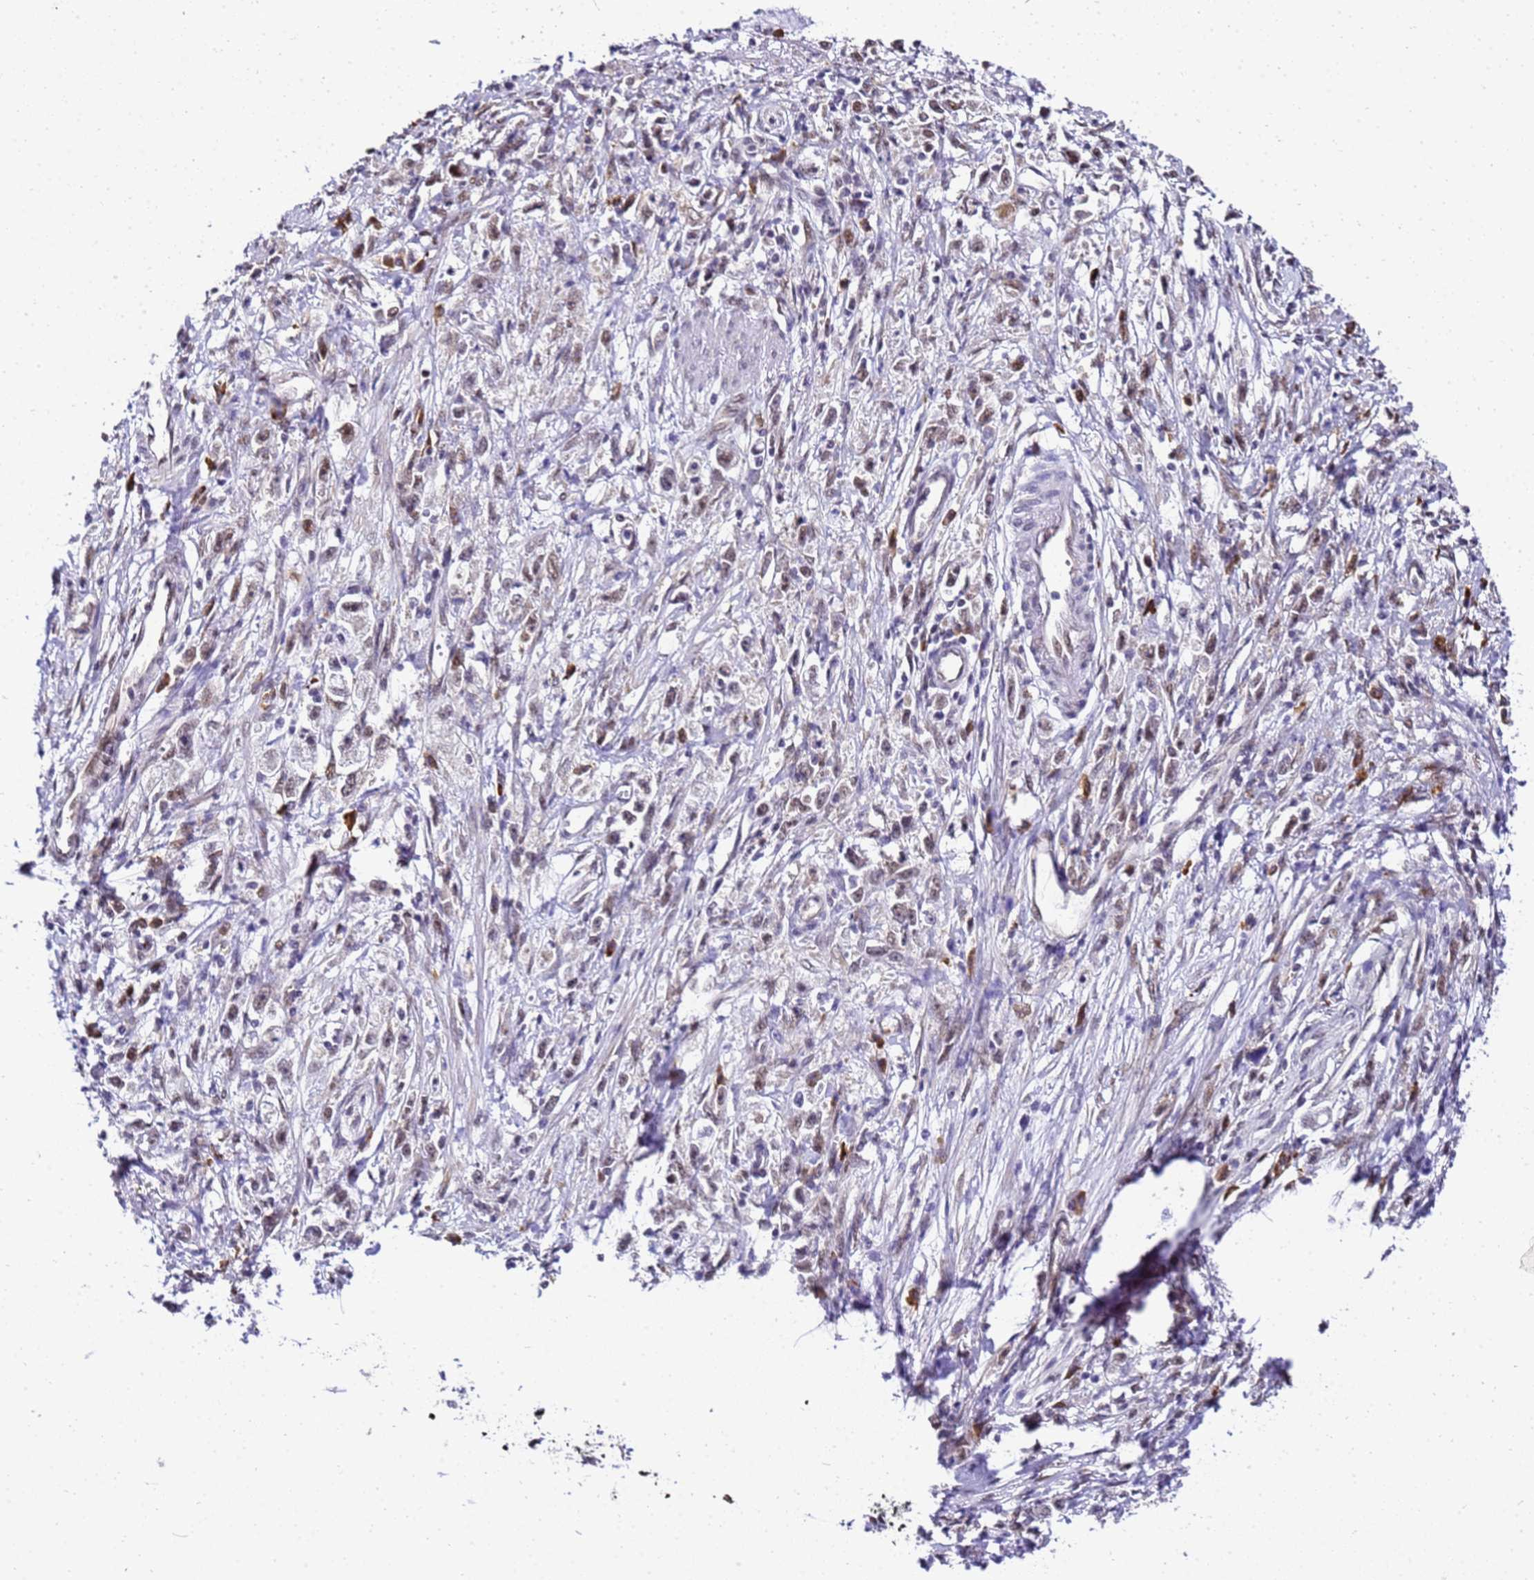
{"staining": {"intensity": "weak", "quantity": "<25%", "location": "nuclear"}, "tissue": "stomach cancer", "cell_type": "Tumor cells", "image_type": "cancer", "snomed": [{"axis": "morphology", "description": "Adenocarcinoma, NOS"}, {"axis": "topography", "description": "Stomach"}], "caption": "A histopathology image of stomach adenocarcinoma stained for a protein demonstrates no brown staining in tumor cells.", "gene": "SMN1", "patient": {"sex": "female", "age": 59}}